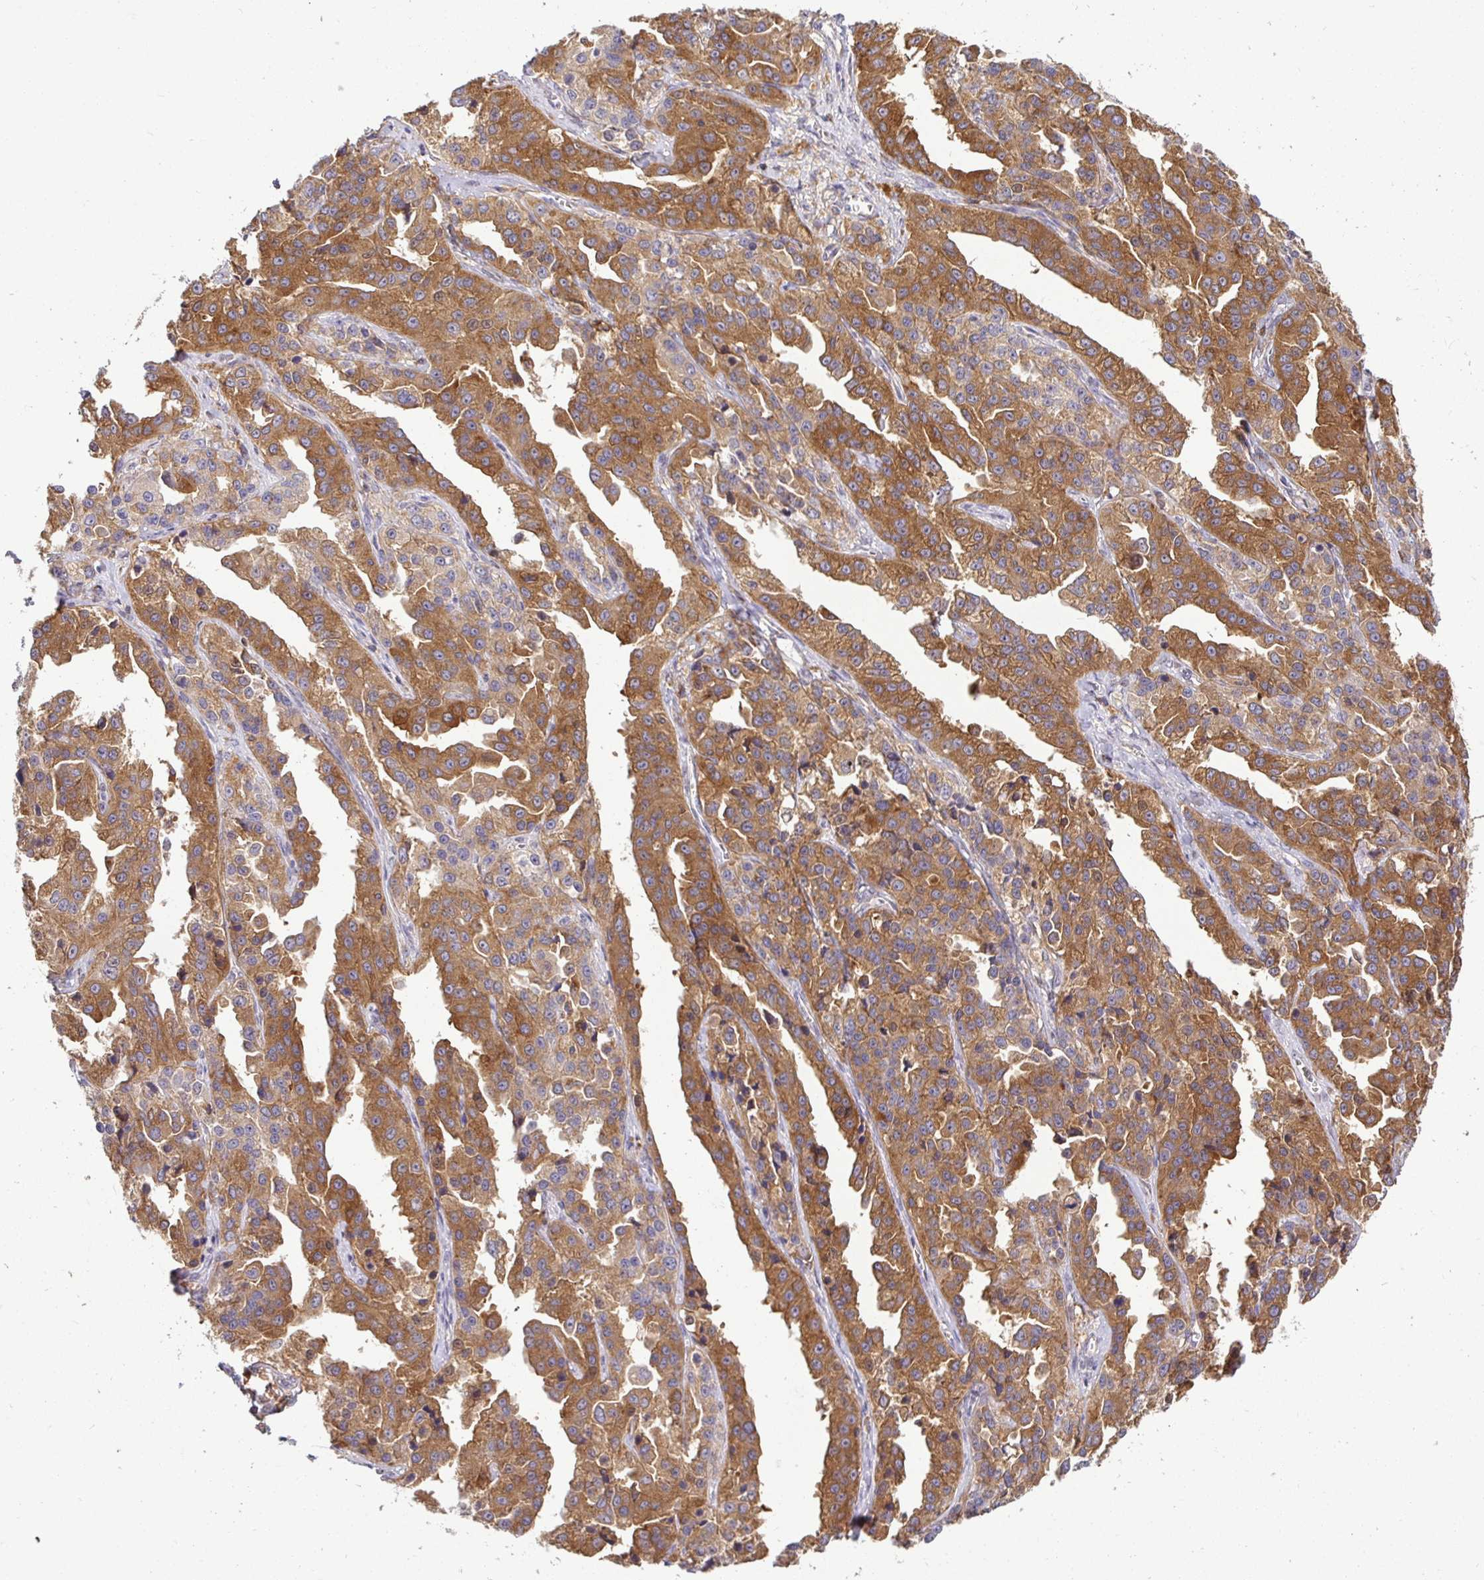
{"staining": {"intensity": "strong", "quantity": ">75%", "location": "cytoplasmic/membranous"}, "tissue": "ovarian cancer", "cell_type": "Tumor cells", "image_type": "cancer", "snomed": [{"axis": "morphology", "description": "Cystadenocarcinoma, serous, NOS"}, {"axis": "topography", "description": "Ovary"}], "caption": "Ovarian cancer was stained to show a protein in brown. There is high levels of strong cytoplasmic/membranous positivity in about >75% of tumor cells.", "gene": "ATP6V1F", "patient": {"sex": "female", "age": 75}}